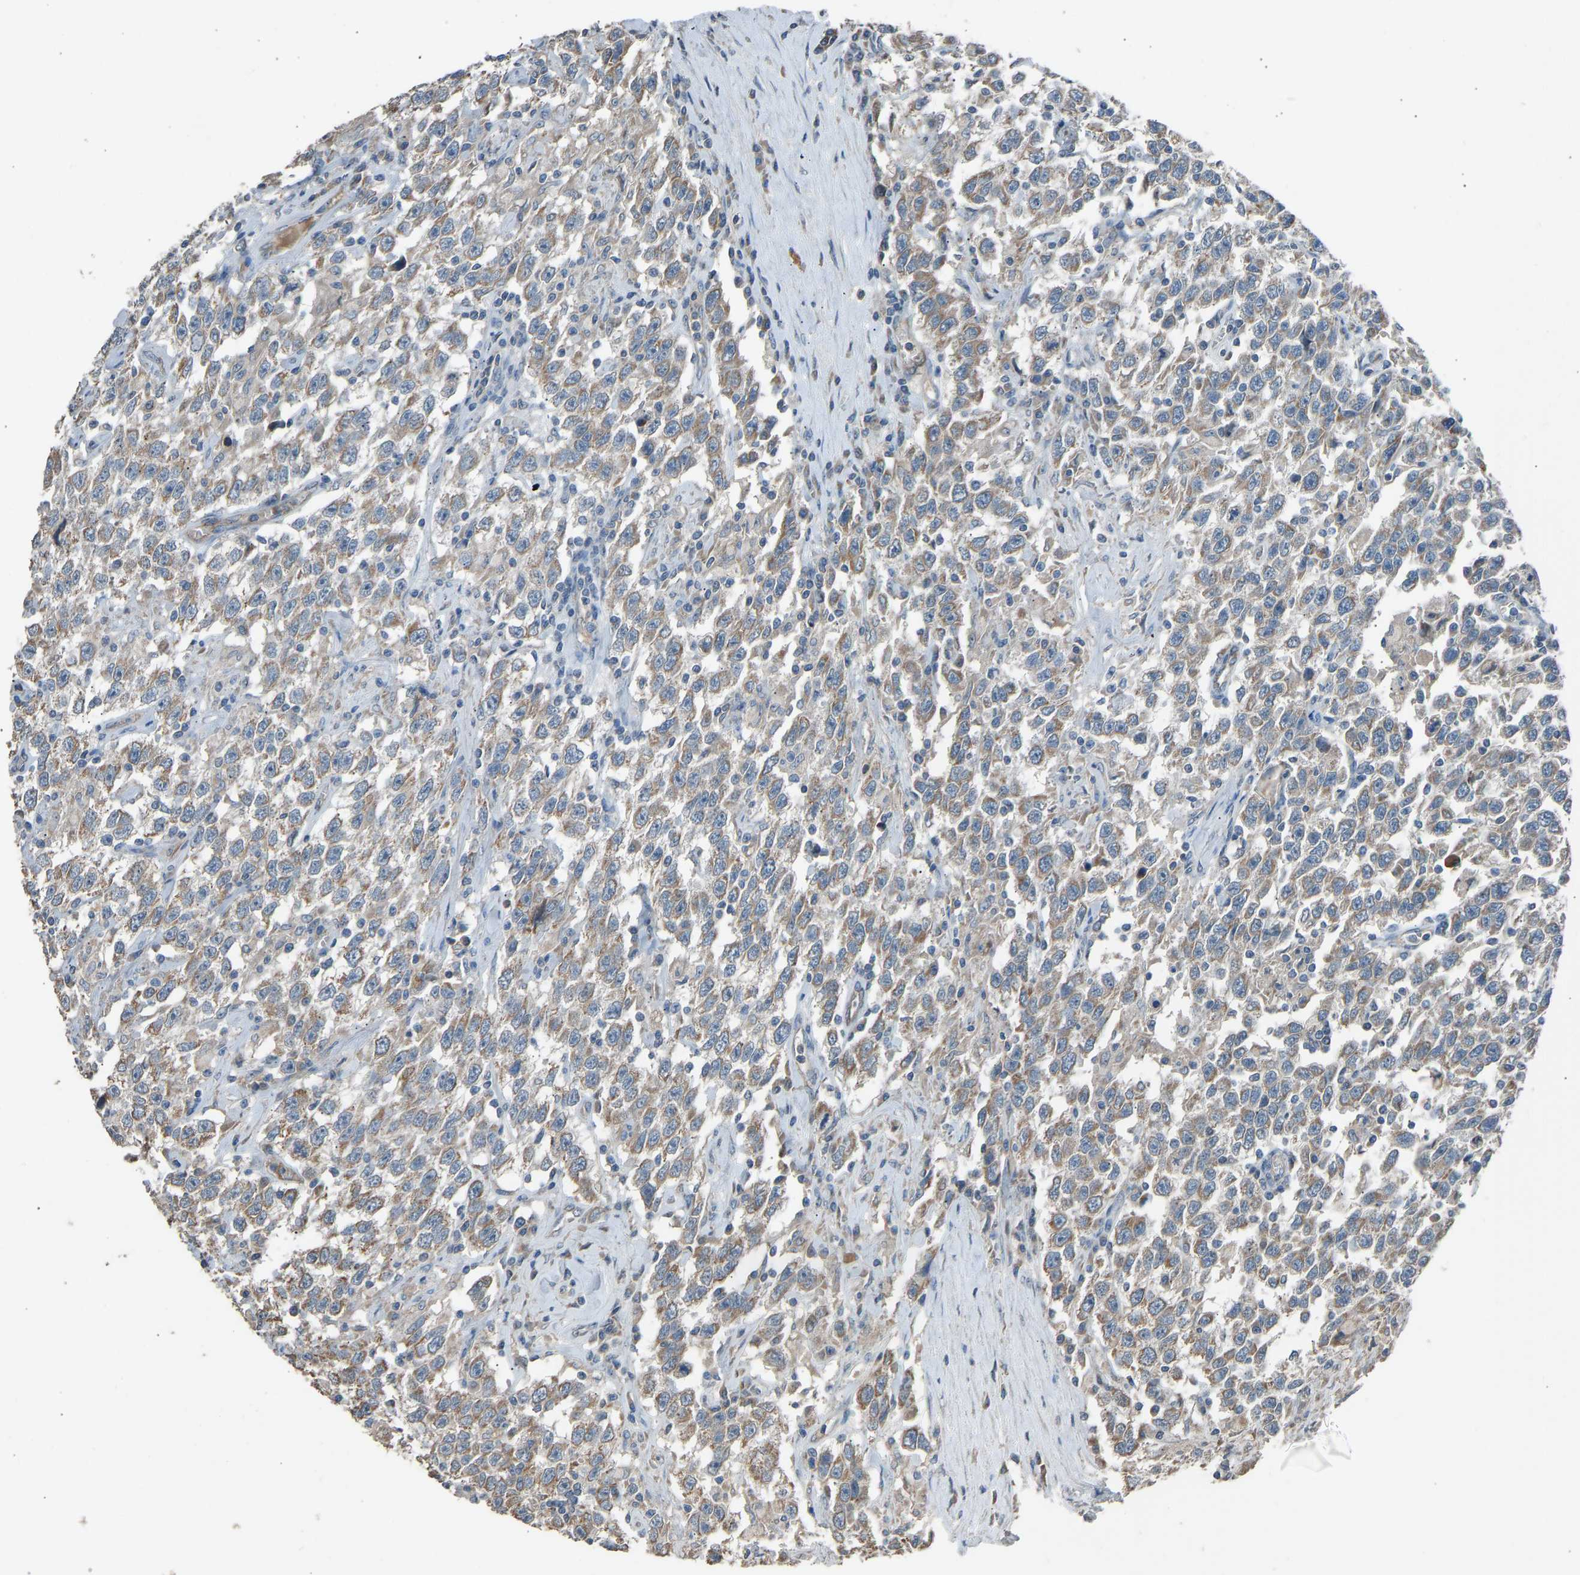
{"staining": {"intensity": "weak", "quantity": ">75%", "location": "cytoplasmic/membranous"}, "tissue": "testis cancer", "cell_type": "Tumor cells", "image_type": "cancer", "snomed": [{"axis": "morphology", "description": "Seminoma, NOS"}, {"axis": "topography", "description": "Testis"}], "caption": "A brown stain highlights weak cytoplasmic/membranous staining of a protein in human testis seminoma tumor cells. The staining was performed using DAB, with brown indicating positive protein expression. Nuclei are stained blue with hematoxylin.", "gene": "TGFBR3", "patient": {"sex": "male", "age": 41}}